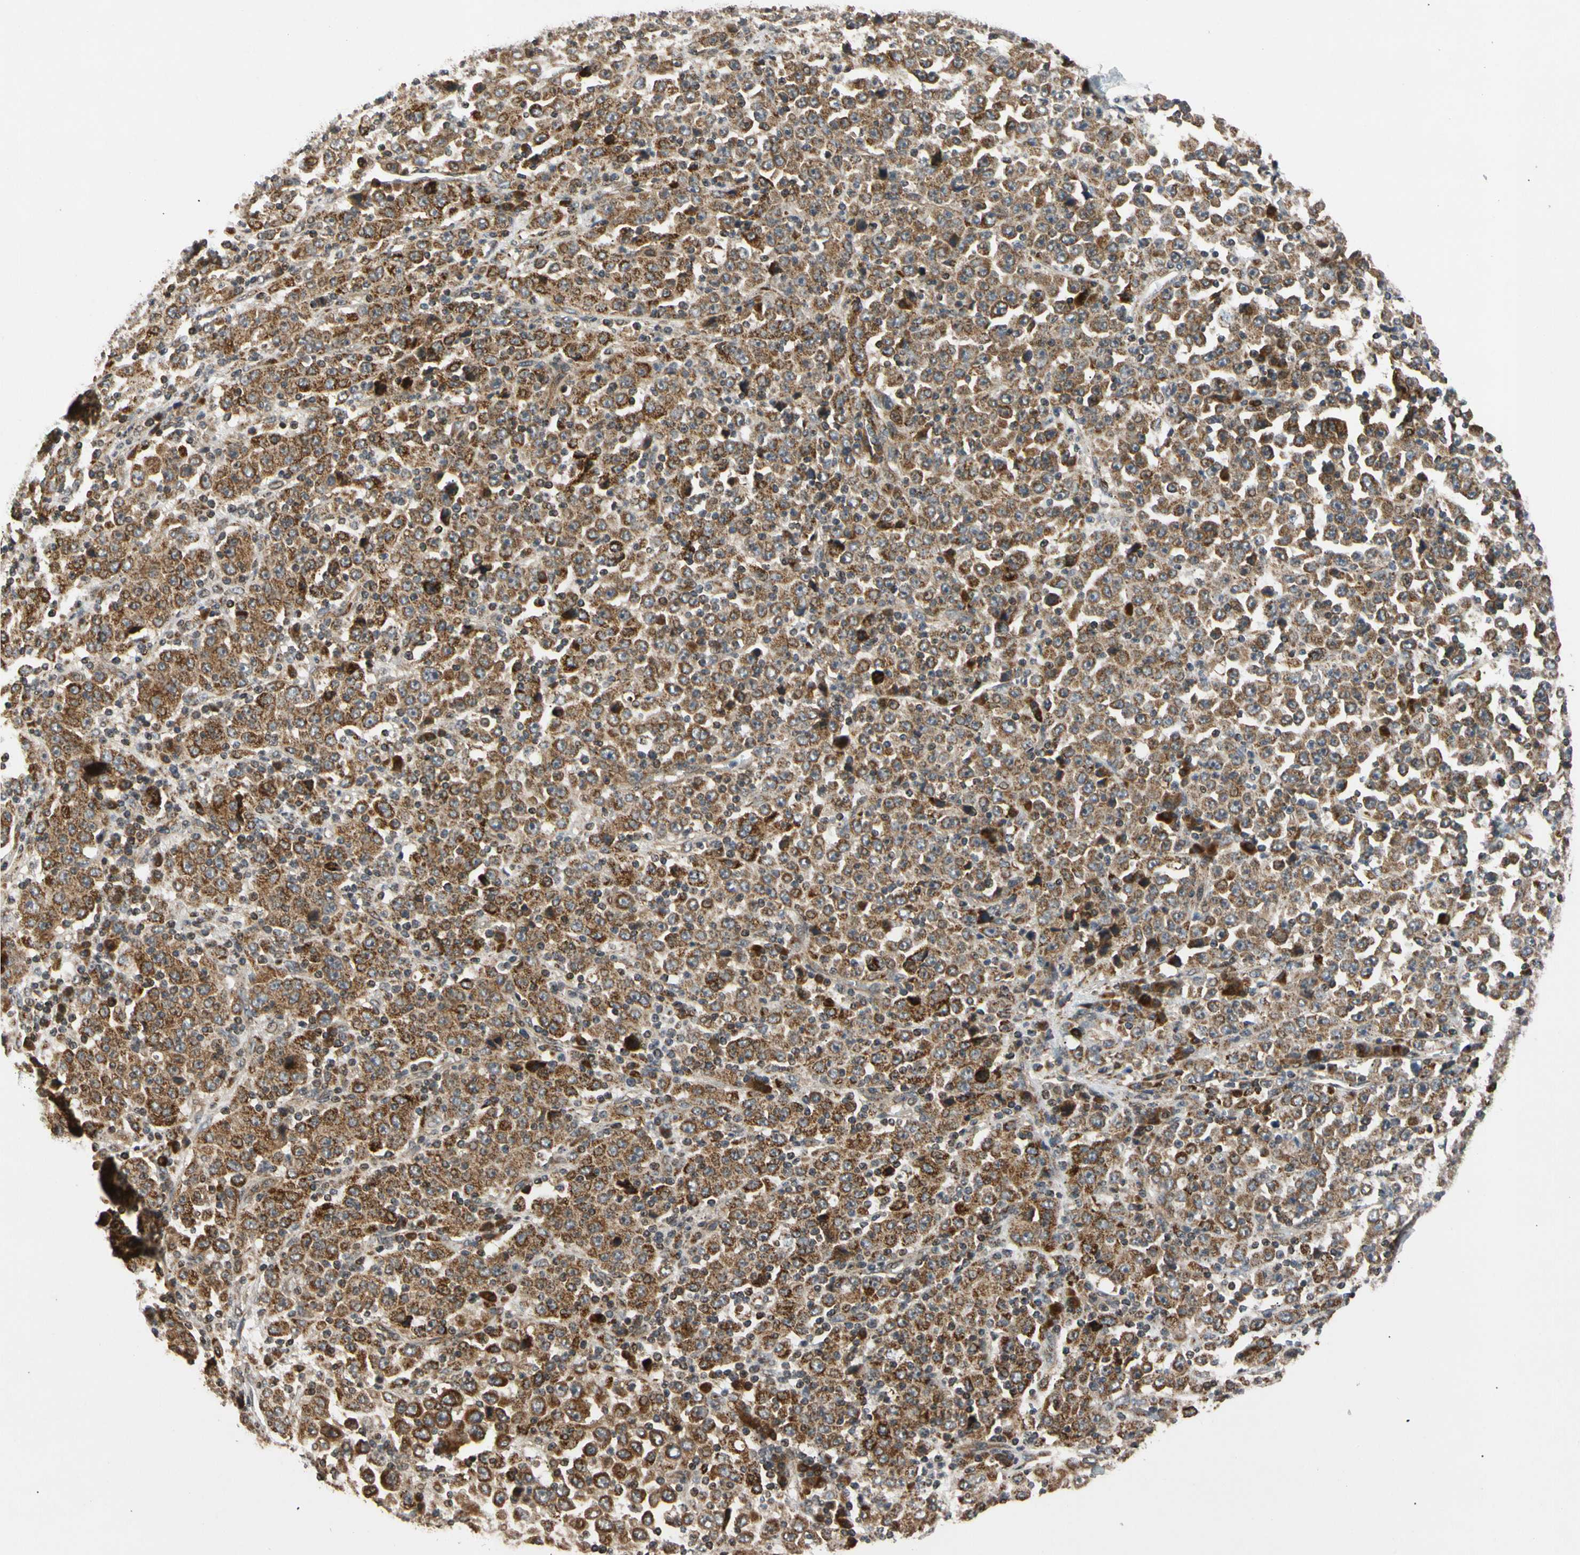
{"staining": {"intensity": "strong", "quantity": ">75%", "location": "cytoplasmic/membranous"}, "tissue": "stomach cancer", "cell_type": "Tumor cells", "image_type": "cancer", "snomed": [{"axis": "morphology", "description": "Normal tissue, NOS"}, {"axis": "morphology", "description": "Adenocarcinoma, NOS"}, {"axis": "topography", "description": "Stomach, upper"}, {"axis": "topography", "description": "Stomach"}], "caption": "Immunohistochemical staining of stomach cancer displays high levels of strong cytoplasmic/membranous positivity in about >75% of tumor cells. (DAB (3,3'-diaminobenzidine) IHC with brightfield microscopy, high magnification).", "gene": "MRPS22", "patient": {"sex": "male", "age": 59}}